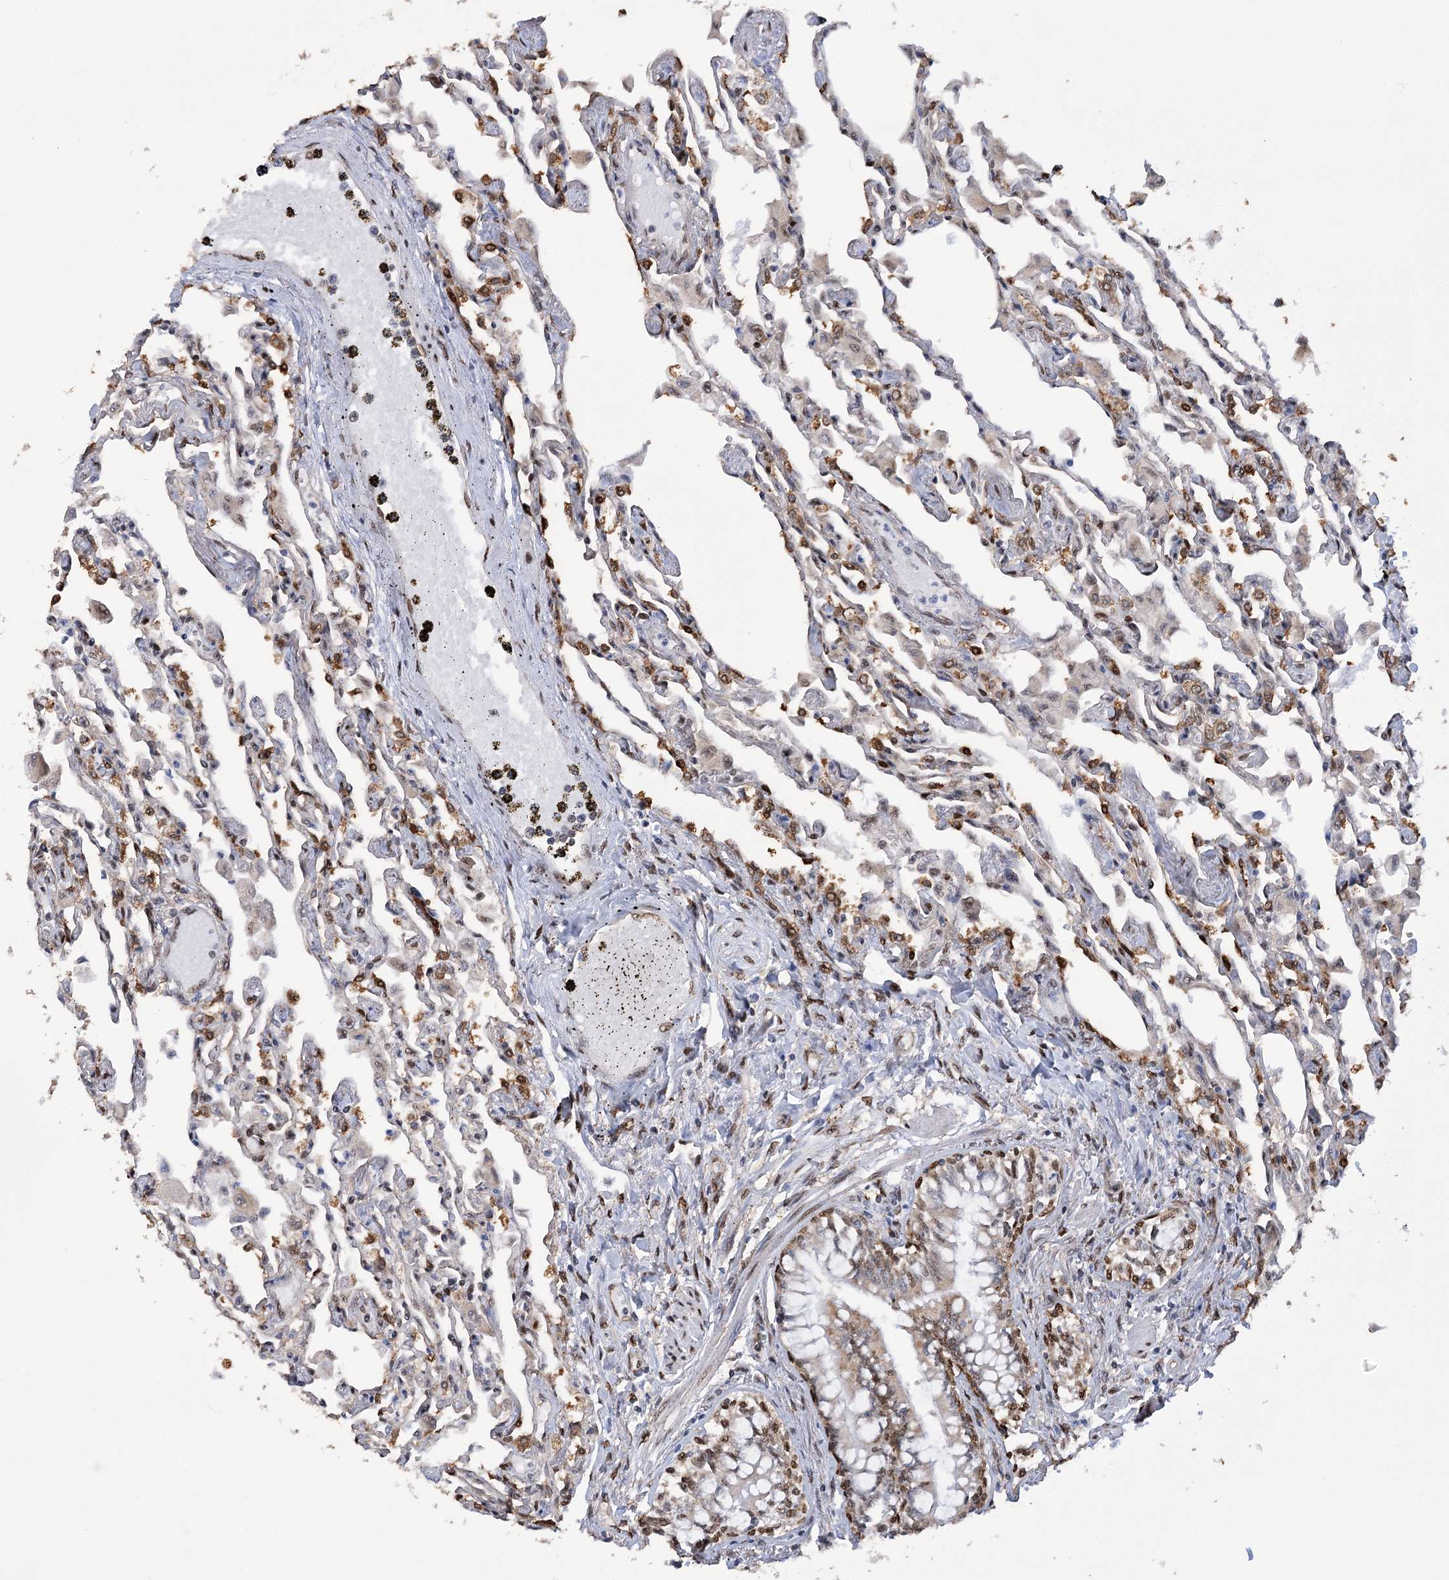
{"staining": {"intensity": "negative", "quantity": "none", "location": "none"}, "tissue": "lung", "cell_type": "Alveolar cells", "image_type": "normal", "snomed": [{"axis": "morphology", "description": "Normal tissue, NOS"}, {"axis": "topography", "description": "Bronchus"}, {"axis": "topography", "description": "Lung"}], "caption": "Photomicrograph shows no protein positivity in alveolar cells of benign lung. The staining is performed using DAB brown chromogen with nuclei counter-stained in using hematoxylin.", "gene": "NFU1", "patient": {"sex": "female", "age": 49}}